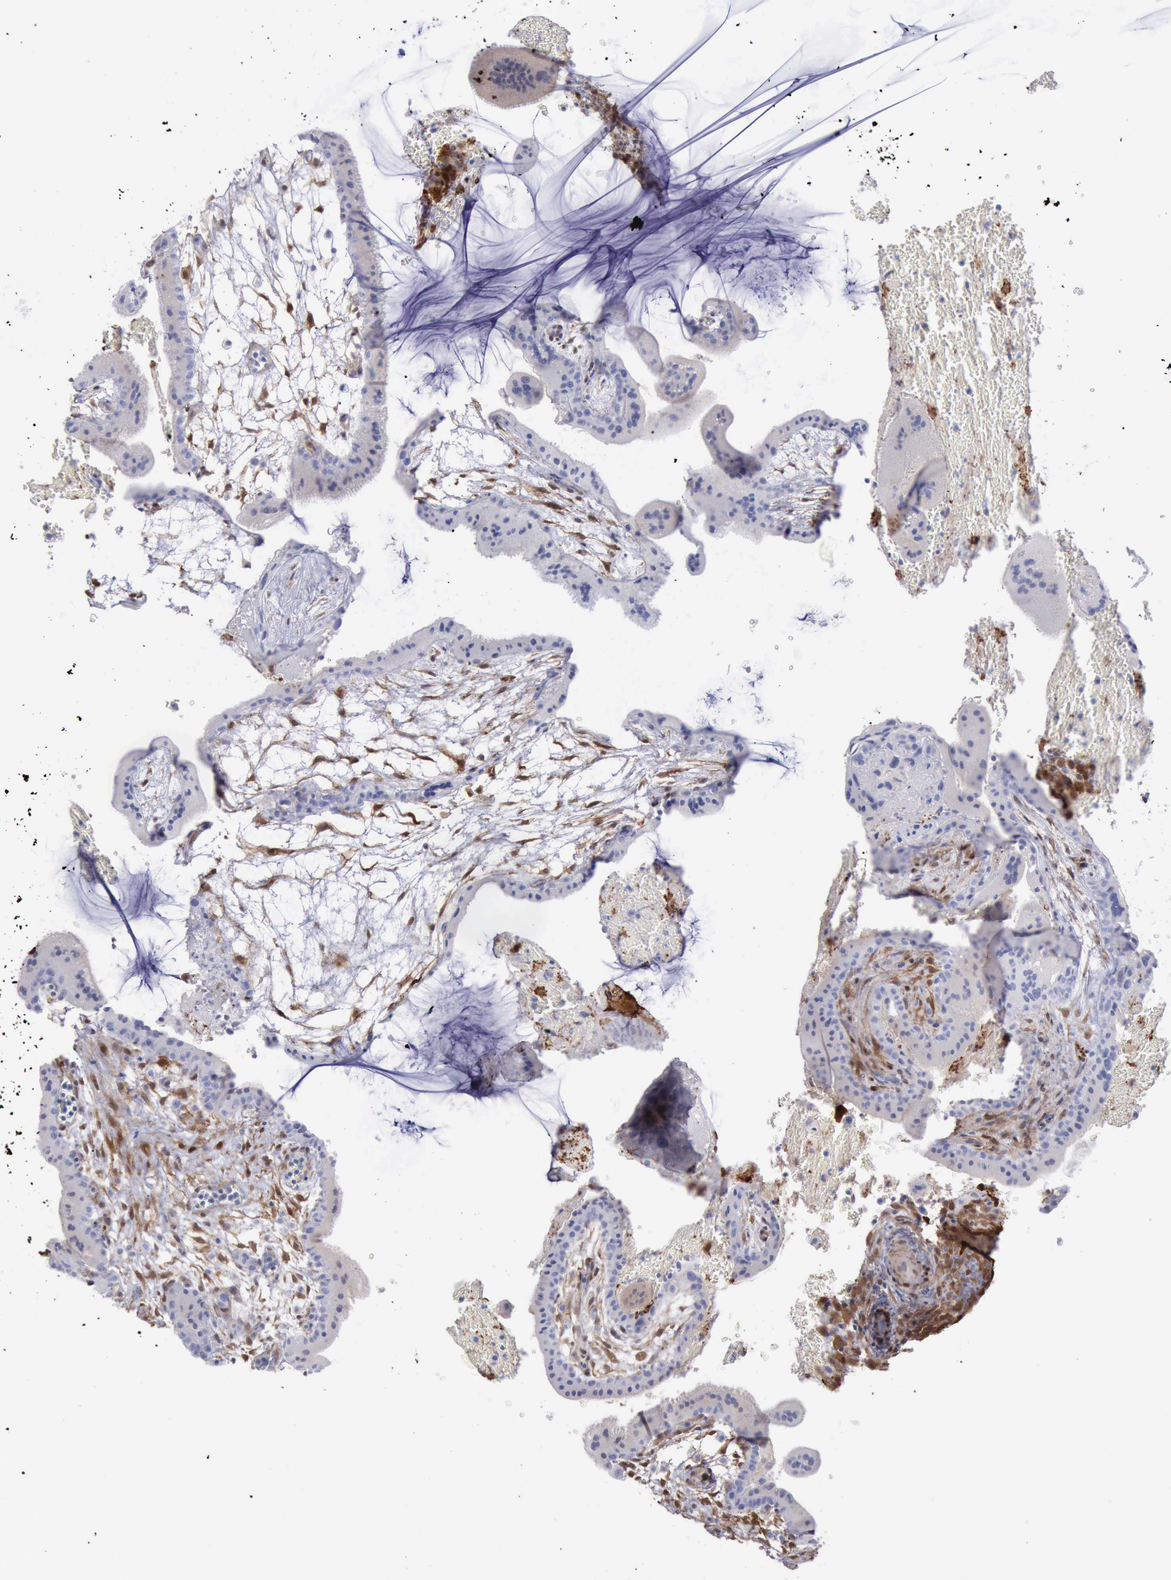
{"staining": {"intensity": "negative", "quantity": "none", "location": "none"}, "tissue": "placenta", "cell_type": "Decidual cells", "image_type": "normal", "snomed": [{"axis": "morphology", "description": "Normal tissue, NOS"}, {"axis": "topography", "description": "Placenta"}], "caption": "IHC photomicrograph of normal placenta: placenta stained with DAB (3,3'-diaminobenzidine) reveals no significant protein expression in decidual cells.", "gene": "FHL1", "patient": {"sex": "female", "age": 35}}